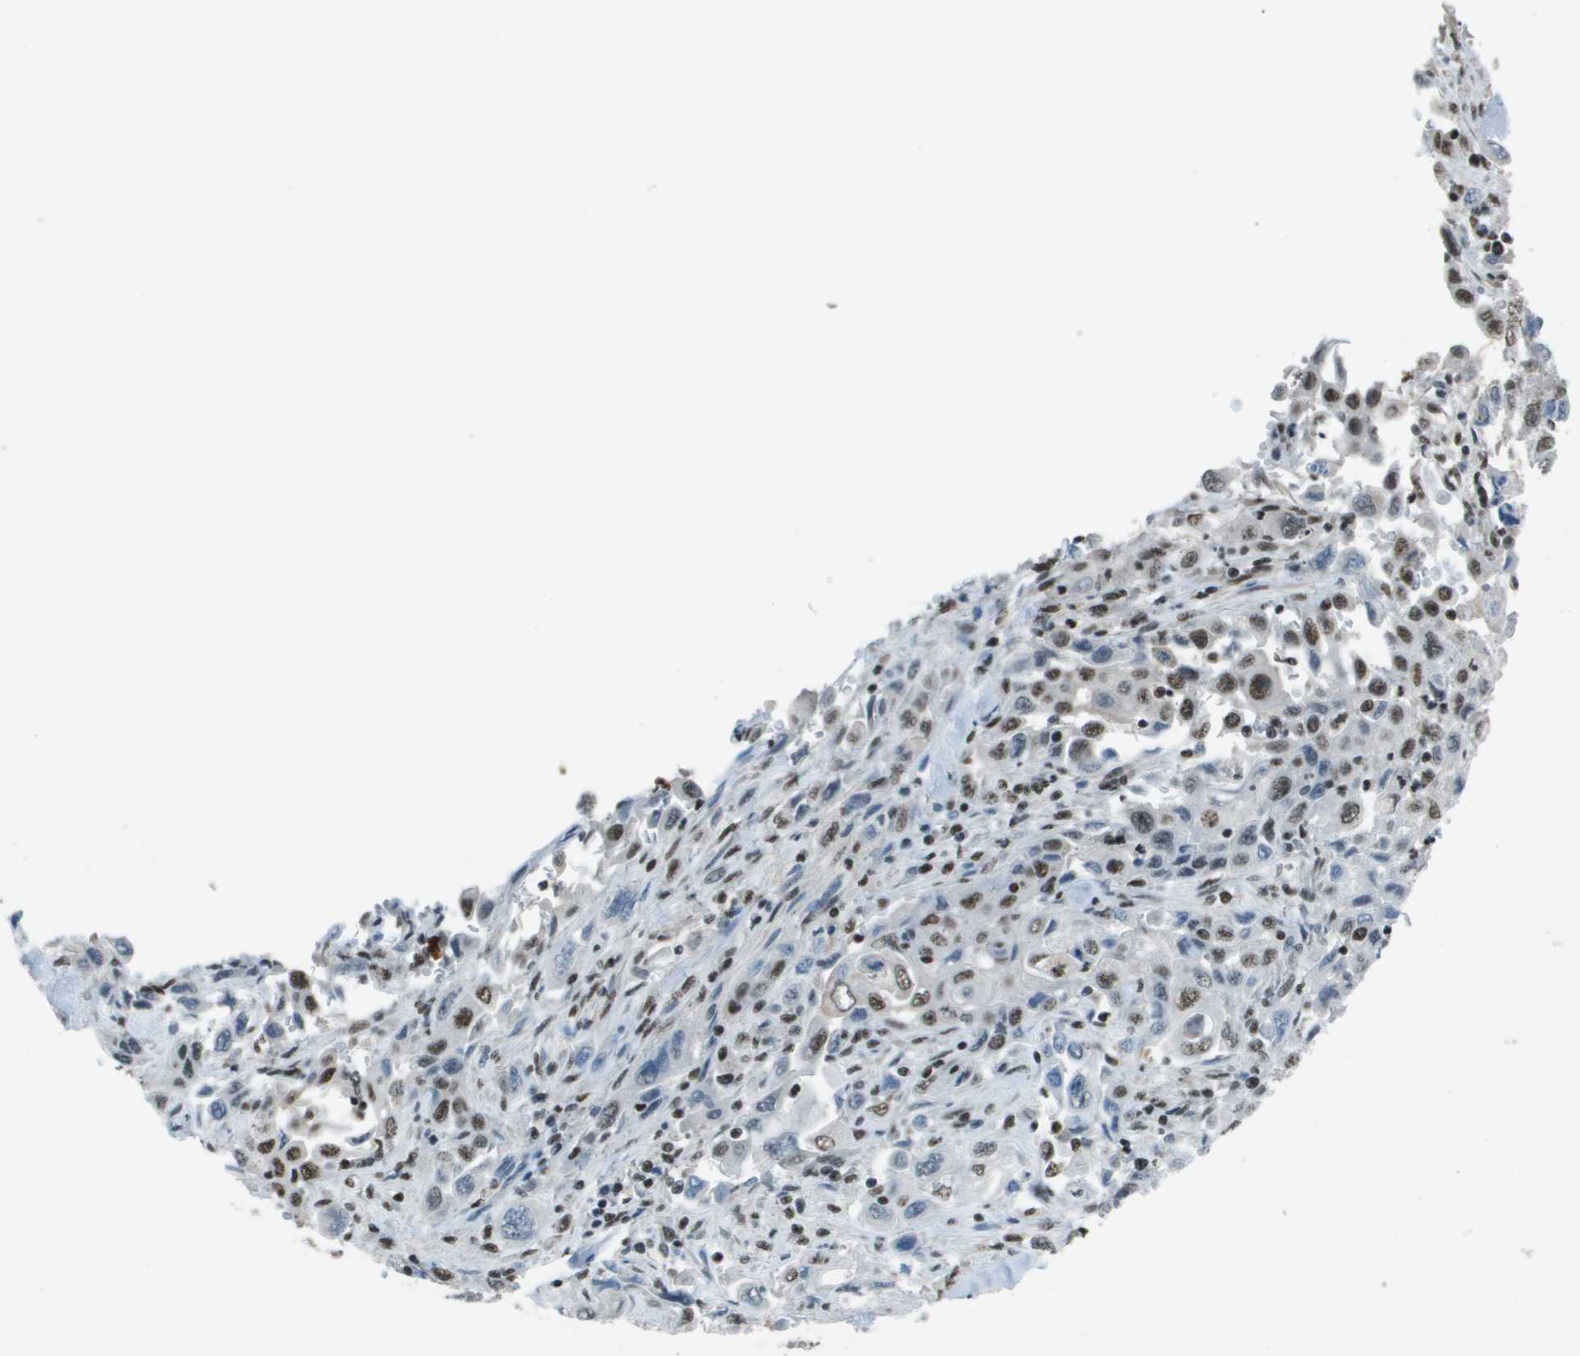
{"staining": {"intensity": "moderate", "quantity": ">75%", "location": "nuclear"}, "tissue": "pancreatic cancer", "cell_type": "Tumor cells", "image_type": "cancer", "snomed": [{"axis": "morphology", "description": "Adenocarcinoma, NOS"}, {"axis": "topography", "description": "Pancreas"}], "caption": "The micrograph displays staining of pancreatic cancer, revealing moderate nuclear protein staining (brown color) within tumor cells. (DAB IHC, brown staining for protein, blue staining for nuclei).", "gene": "DEPDC1", "patient": {"sex": "male", "age": 70}}